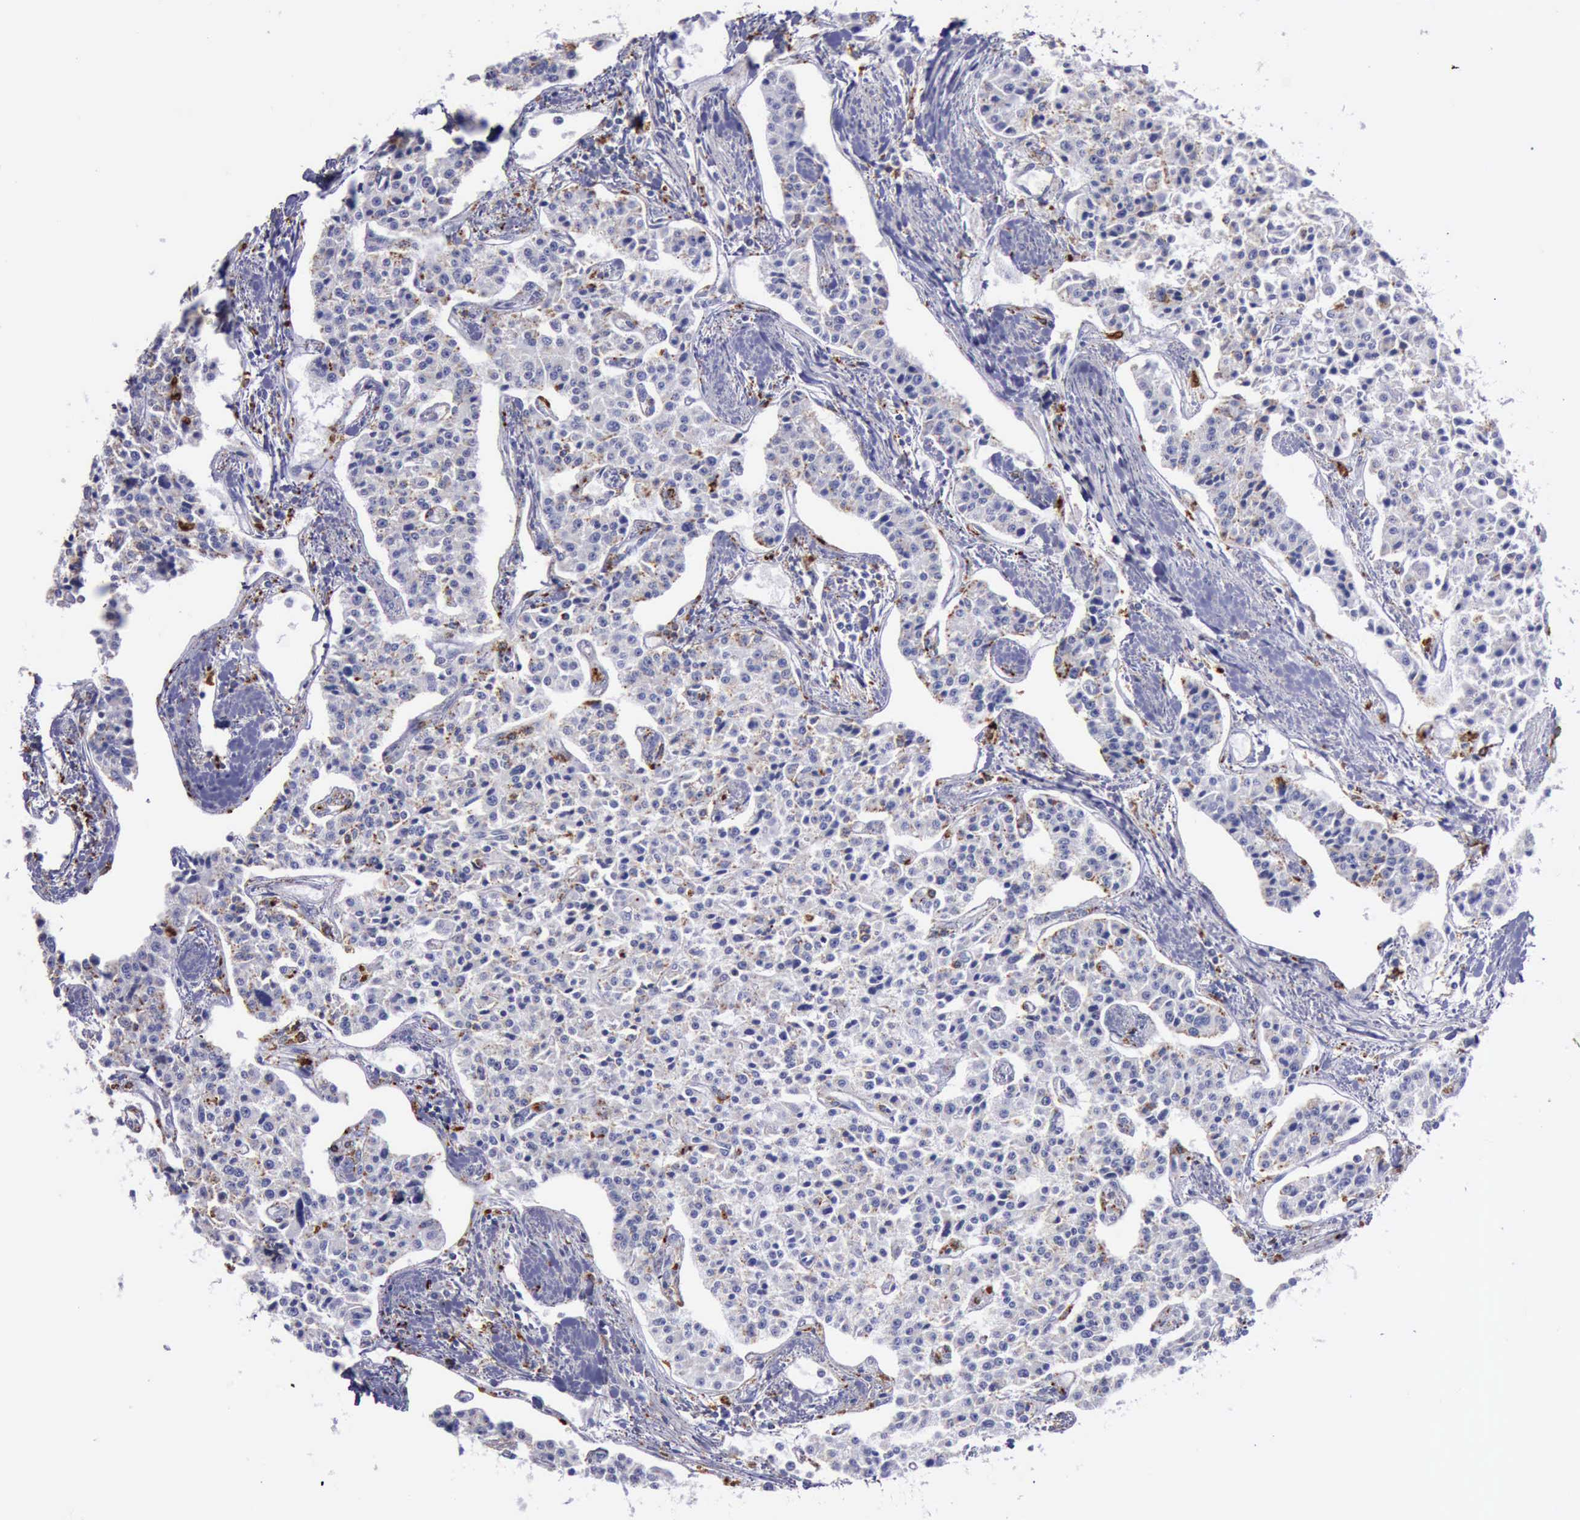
{"staining": {"intensity": "moderate", "quantity": "25%-75%", "location": "cytoplasmic/membranous"}, "tissue": "carcinoid", "cell_type": "Tumor cells", "image_type": "cancer", "snomed": [{"axis": "morphology", "description": "Carcinoid, malignant, NOS"}, {"axis": "topography", "description": "Stomach"}], "caption": "IHC (DAB) staining of human carcinoid (malignant) shows moderate cytoplasmic/membranous protein expression in about 25%-75% of tumor cells.", "gene": "CTSD", "patient": {"sex": "female", "age": 76}}